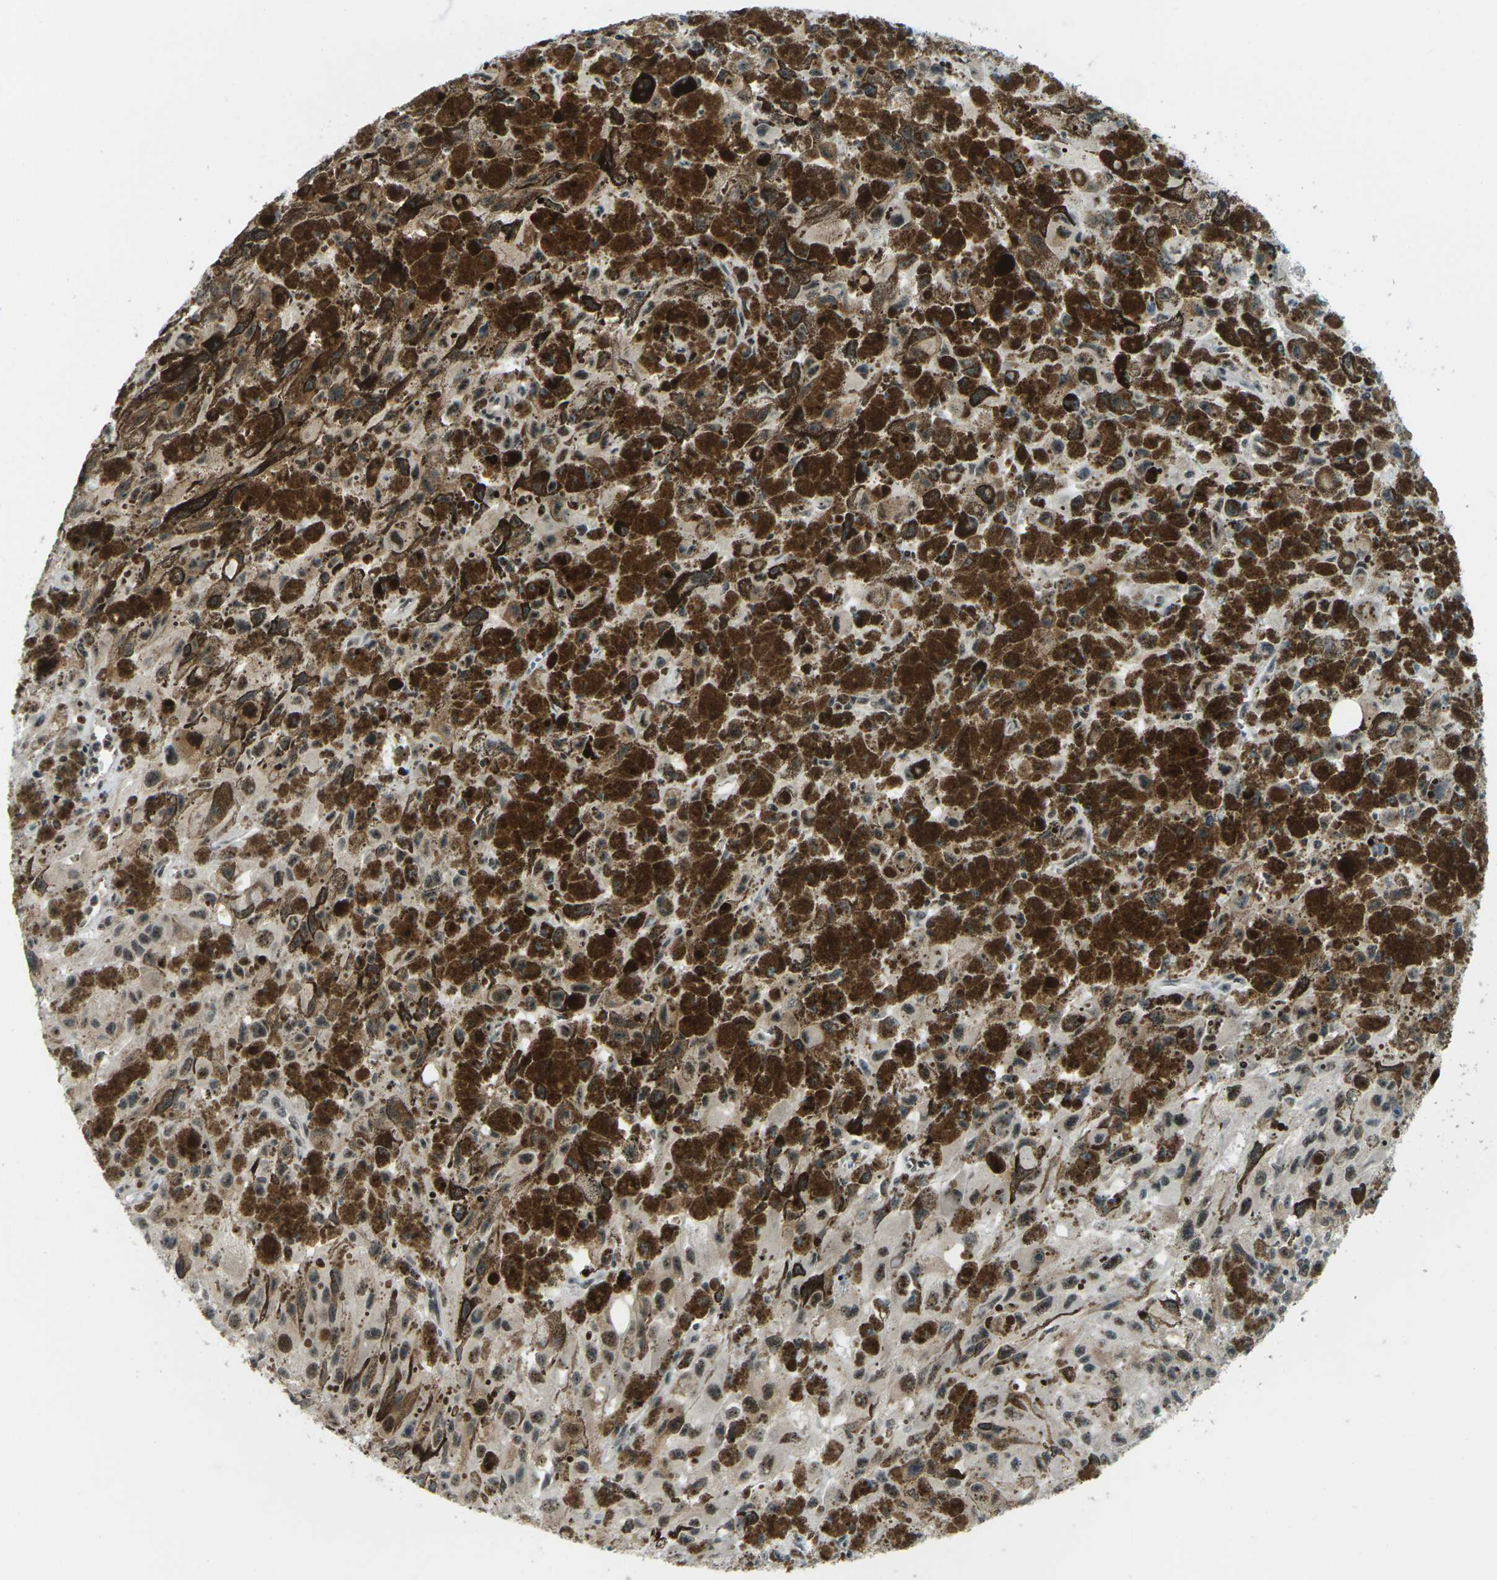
{"staining": {"intensity": "moderate", "quantity": "25%-75%", "location": "cytoplasmic/membranous,nuclear"}, "tissue": "melanoma", "cell_type": "Tumor cells", "image_type": "cancer", "snomed": [{"axis": "morphology", "description": "Malignant melanoma, NOS"}, {"axis": "topography", "description": "Skin"}], "caption": "A brown stain labels moderate cytoplasmic/membranous and nuclear positivity of a protein in human melanoma tumor cells. The protein is stained brown, and the nuclei are stained in blue (DAB (3,3'-diaminobenzidine) IHC with brightfield microscopy, high magnification).", "gene": "UBE2S", "patient": {"sex": "female", "age": 104}}